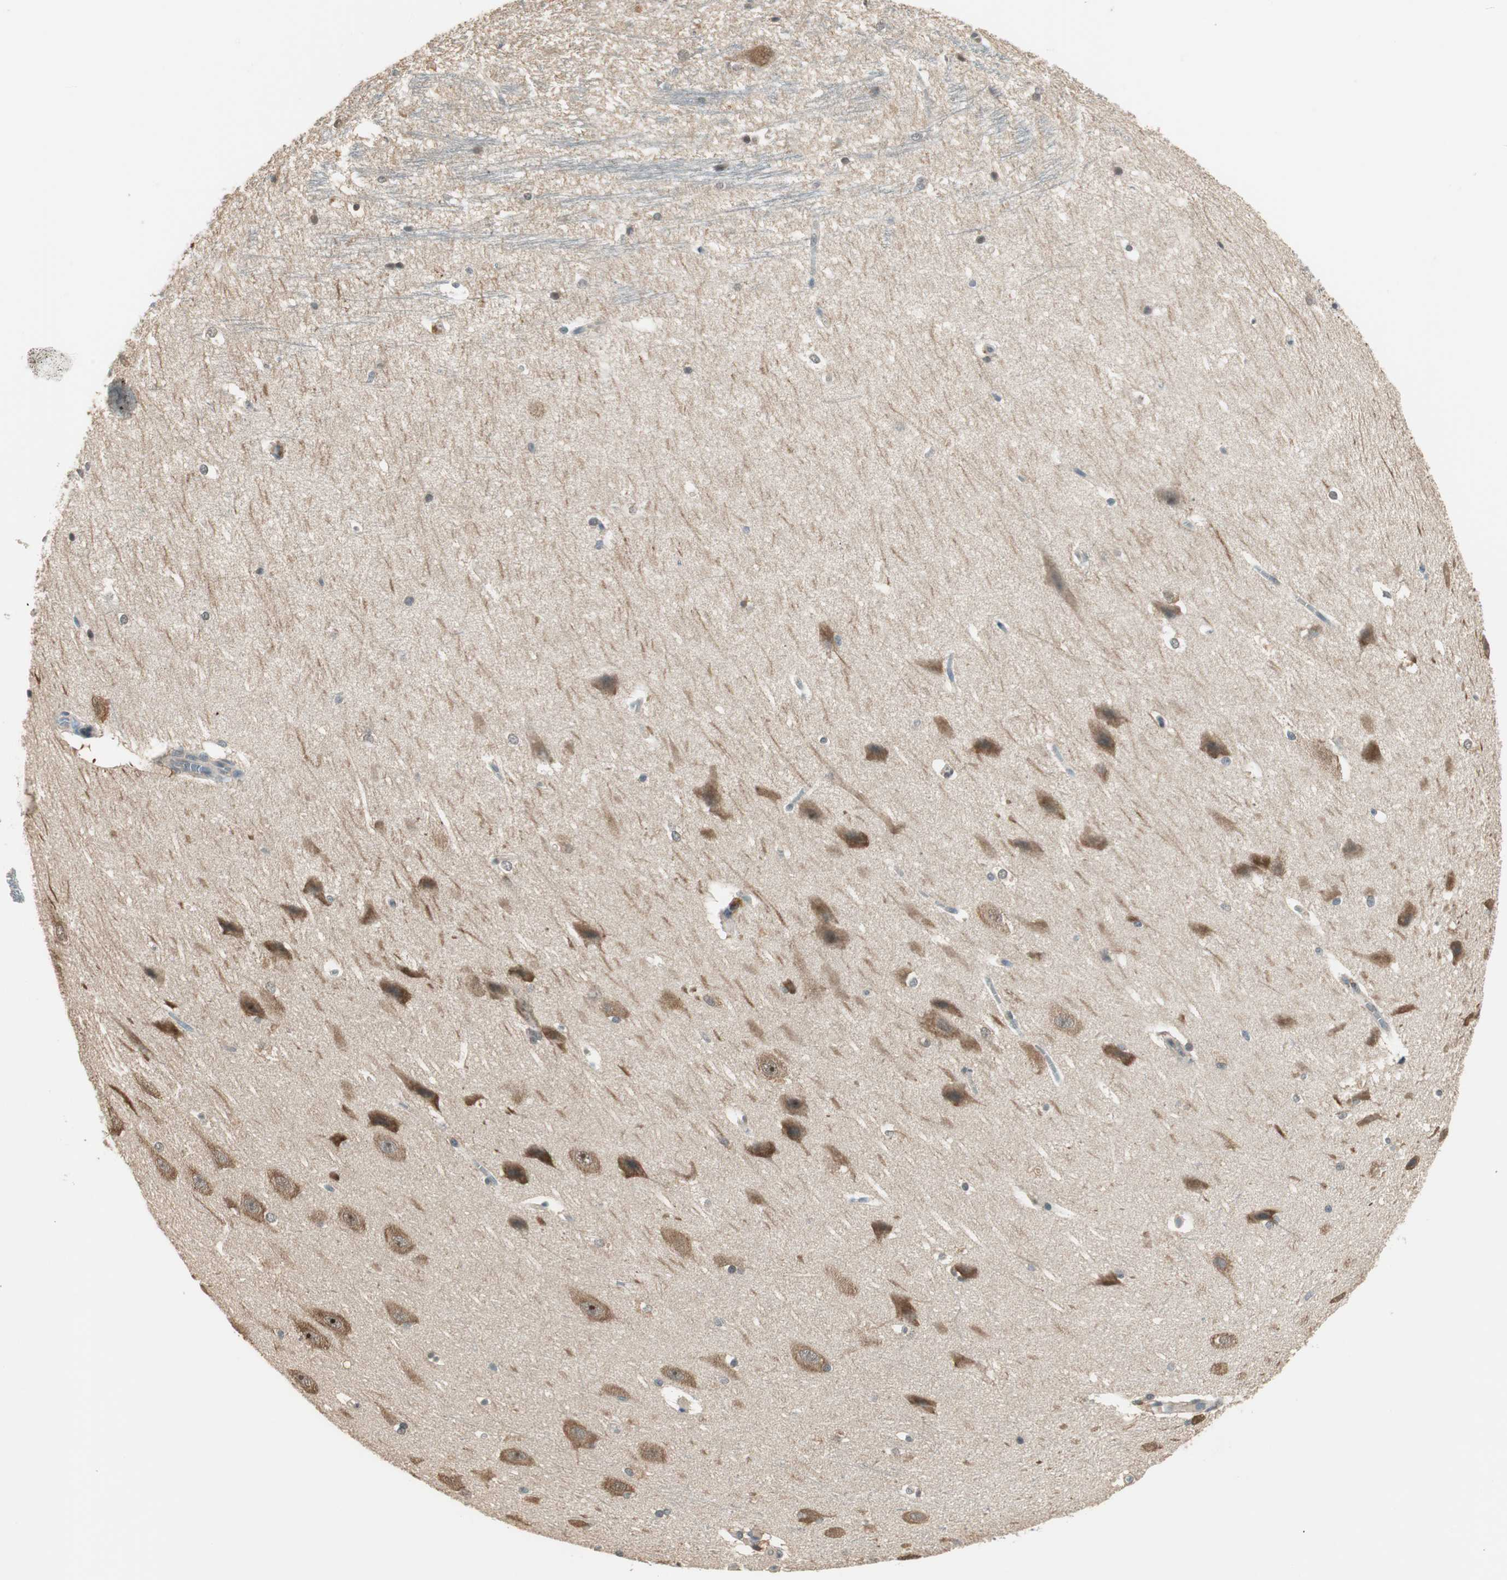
{"staining": {"intensity": "moderate", "quantity": "25%-75%", "location": "cytoplasmic/membranous"}, "tissue": "hippocampus", "cell_type": "Glial cells", "image_type": "normal", "snomed": [{"axis": "morphology", "description": "Normal tissue, NOS"}, {"axis": "topography", "description": "Hippocampus"}], "caption": "Protein expression analysis of unremarkable human hippocampus reveals moderate cytoplasmic/membranous staining in approximately 25%-75% of glial cells.", "gene": "USP5", "patient": {"sex": "female", "age": 19}}